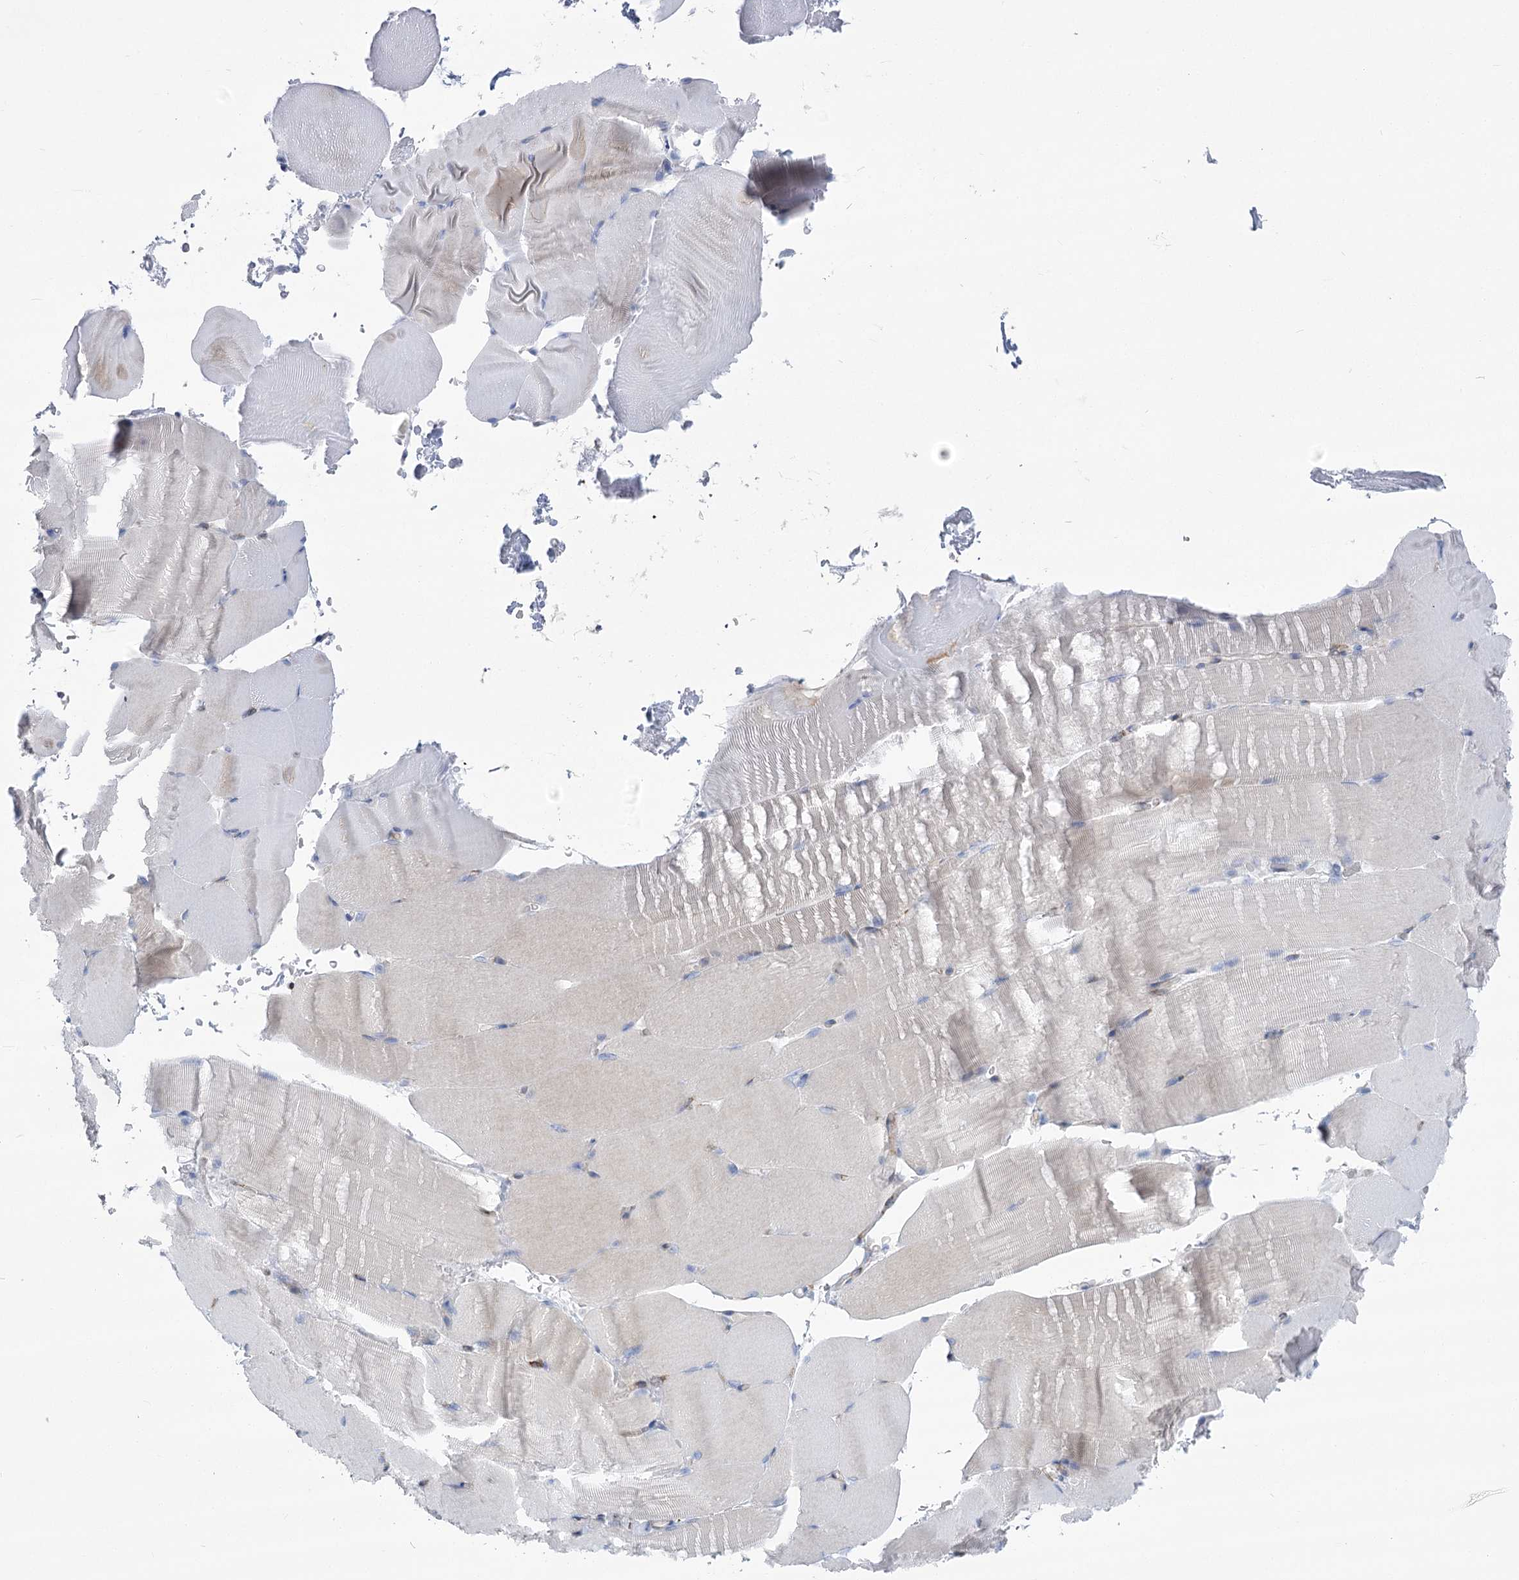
{"staining": {"intensity": "negative", "quantity": "none", "location": "none"}, "tissue": "skeletal muscle", "cell_type": "Myocytes", "image_type": "normal", "snomed": [{"axis": "morphology", "description": "Normal tissue, NOS"}, {"axis": "topography", "description": "Skeletal muscle"}, {"axis": "topography", "description": "Parathyroid gland"}], "caption": "A micrograph of human skeletal muscle is negative for staining in myocytes. Brightfield microscopy of immunohistochemistry stained with DAB (3,3'-diaminobenzidine) (brown) and hematoxylin (blue), captured at high magnification.", "gene": "YTHDC2", "patient": {"sex": "female", "age": 37}}